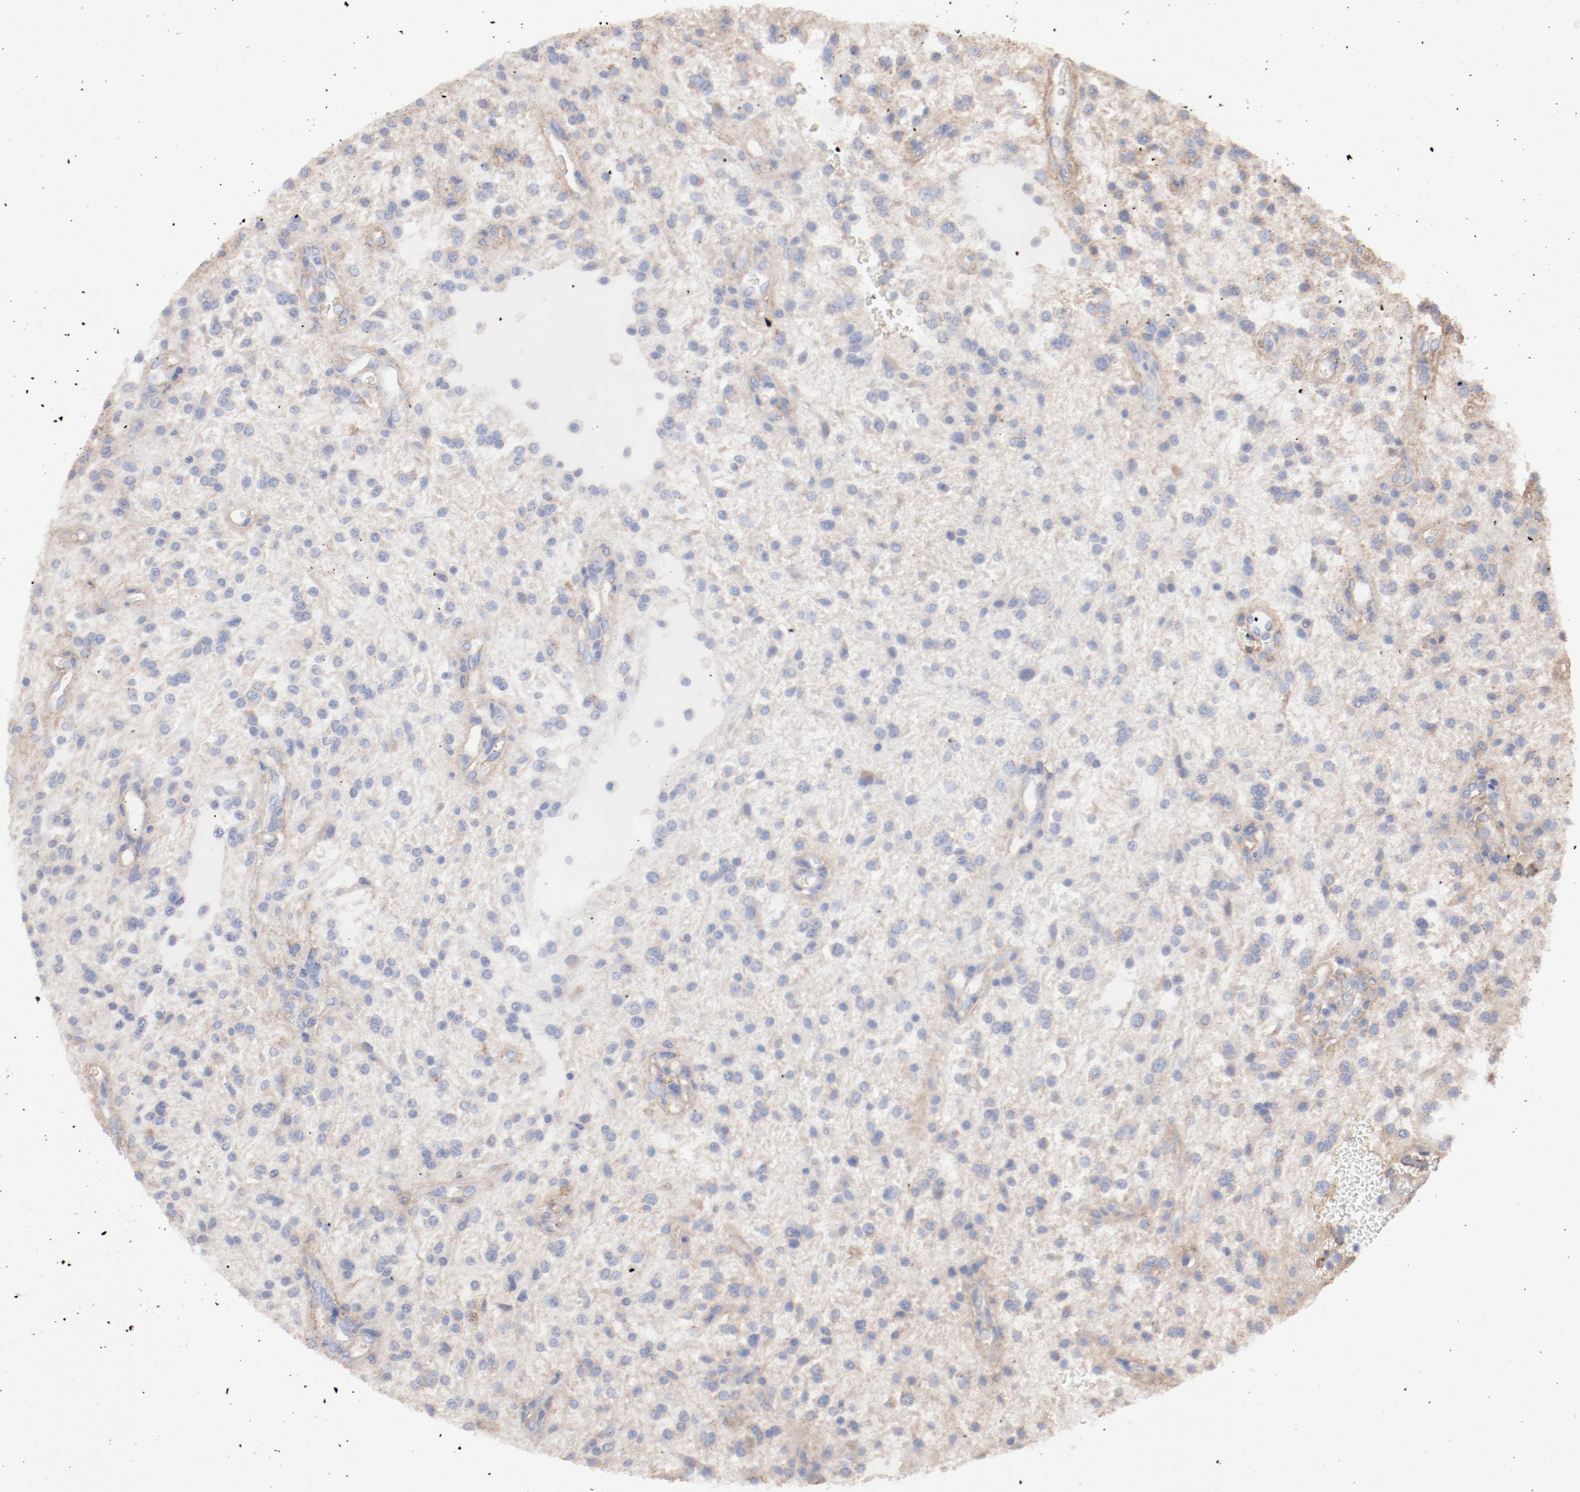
{"staining": {"intensity": "moderate", "quantity": ">75%", "location": "cytoplasmic/membranous,nuclear"}, "tissue": "glioma", "cell_type": "Tumor cells", "image_type": "cancer", "snomed": [{"axis": "morphology", "description": "Glioma, malignant, NOS"}, {"axis": "topography", "description": "Cerebellum"}], "caption": "Malignant glioma stained for a protein exhibits moderate cytoplasmic/membranous and nuclear positivity in tumor cells. Ihc stains the protein of interest in brown and the nuclei are stained blue.", "gene": "AP2A1", "patient": {"sex": "female", "age": 10}}